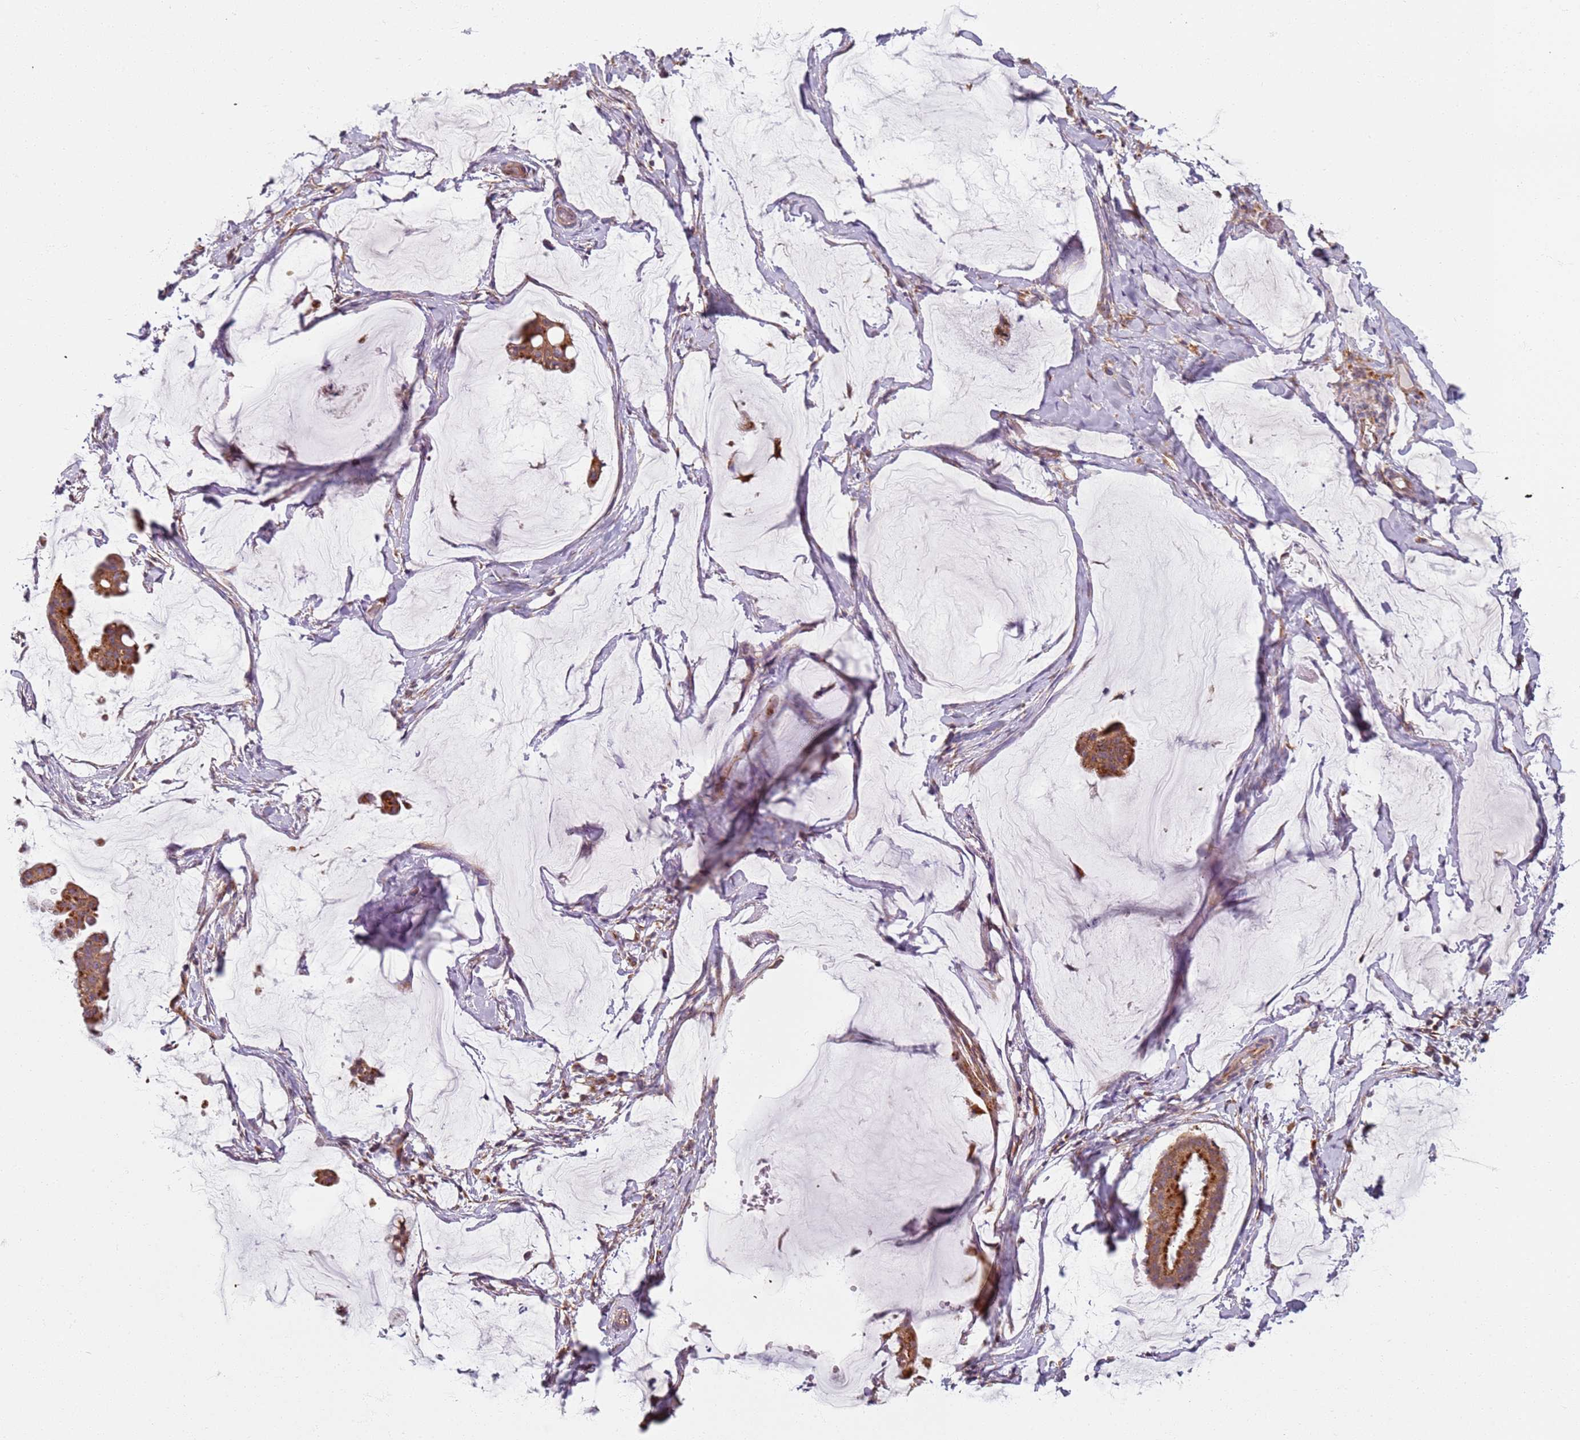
{"staining": {"intensity": "moderate", "quantity": ">75%", "location": "cytoplasmic/membranous"}, "tissue": "ovarian cancer", "cell_type": "Tumor cells", "image_type": "cancer", "snomed": [{"axis": "morphology", "description": "Cystadenocarcinoma, mucinous, NOS"}, {"axis": "topography", "description": "Ovary"}], "caption": "IHC image of neoplastic tissue: human mucinous cystadenocarcinoma (ovarian) stained using IHC shows medium levels of moderate protein expression localized specifically in the cytoplasmic/membranous of tumor cells, appearing as a cytoplasmic/membranous brown color.", "gene": "PROKR2", "patient": {"sex": "female", "age": 73}}